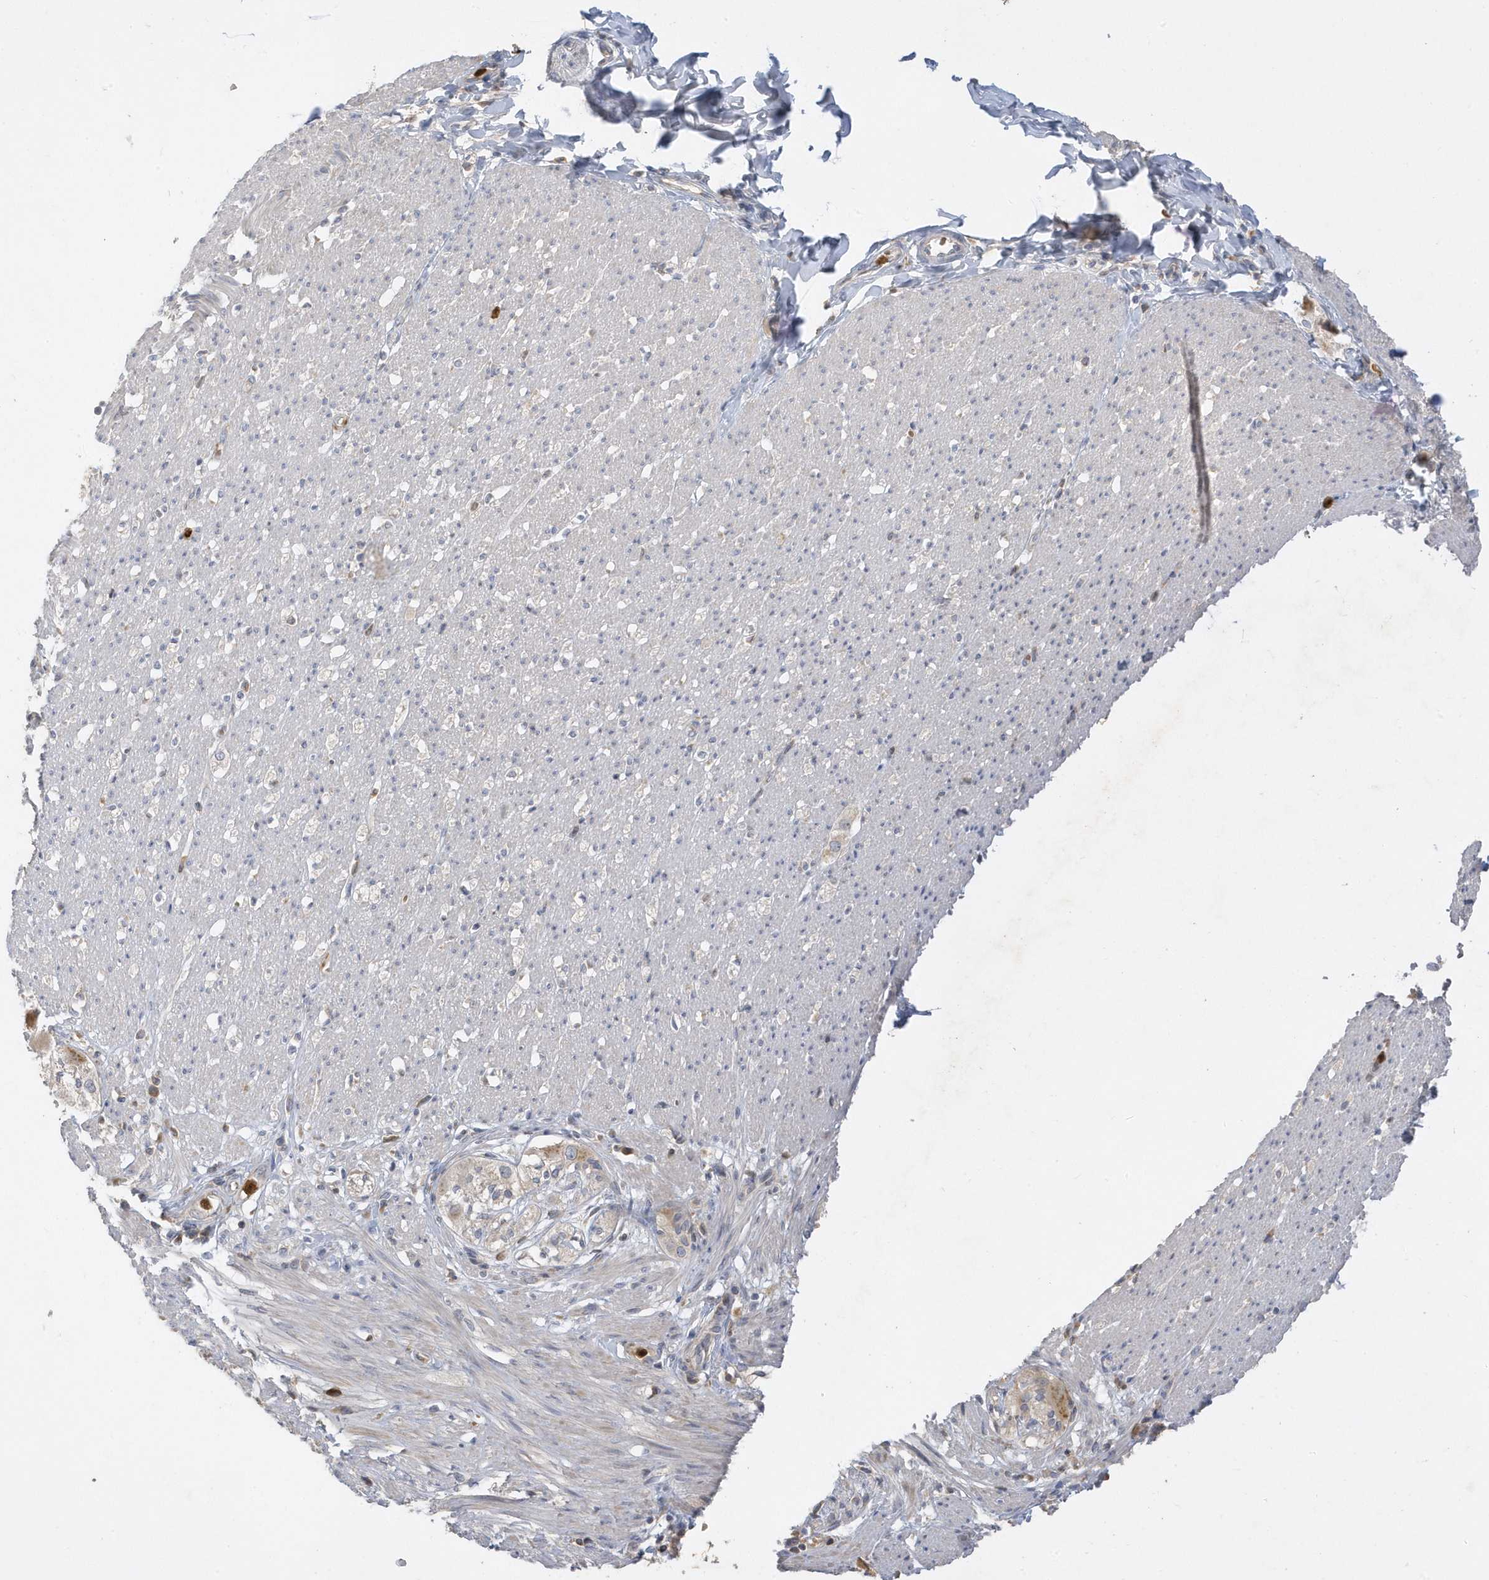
{"staining": {"intensity": "weak", "quantity": "<25%", "location": "cytoplasmic/membranous"}, "tissue": "smooth muscle", "cell_type": "Smooth muscle cells", "image_type": "normal", "snomed": [{"axis": "morphology", "description": "Normal tissue, NOS"}, {"axis": "morphology", "description": "Adenocarcinoma, NOS"}, {"axis": "topography", "description": "Colon"}, {"axis": "topography", "description": "Peripheral nerve tissue"}], "caption": "Immunohistochemistry of benign smooth muscle exhibits no staining in smooth muscle cells. The staining is performed using DAB (3,3'-diaminobenzidine) brown chromogen with nuclei counter-stained in using hematoxylin.", "gene": "DPP9", "patient": {"sex": "male", "age": 14}}